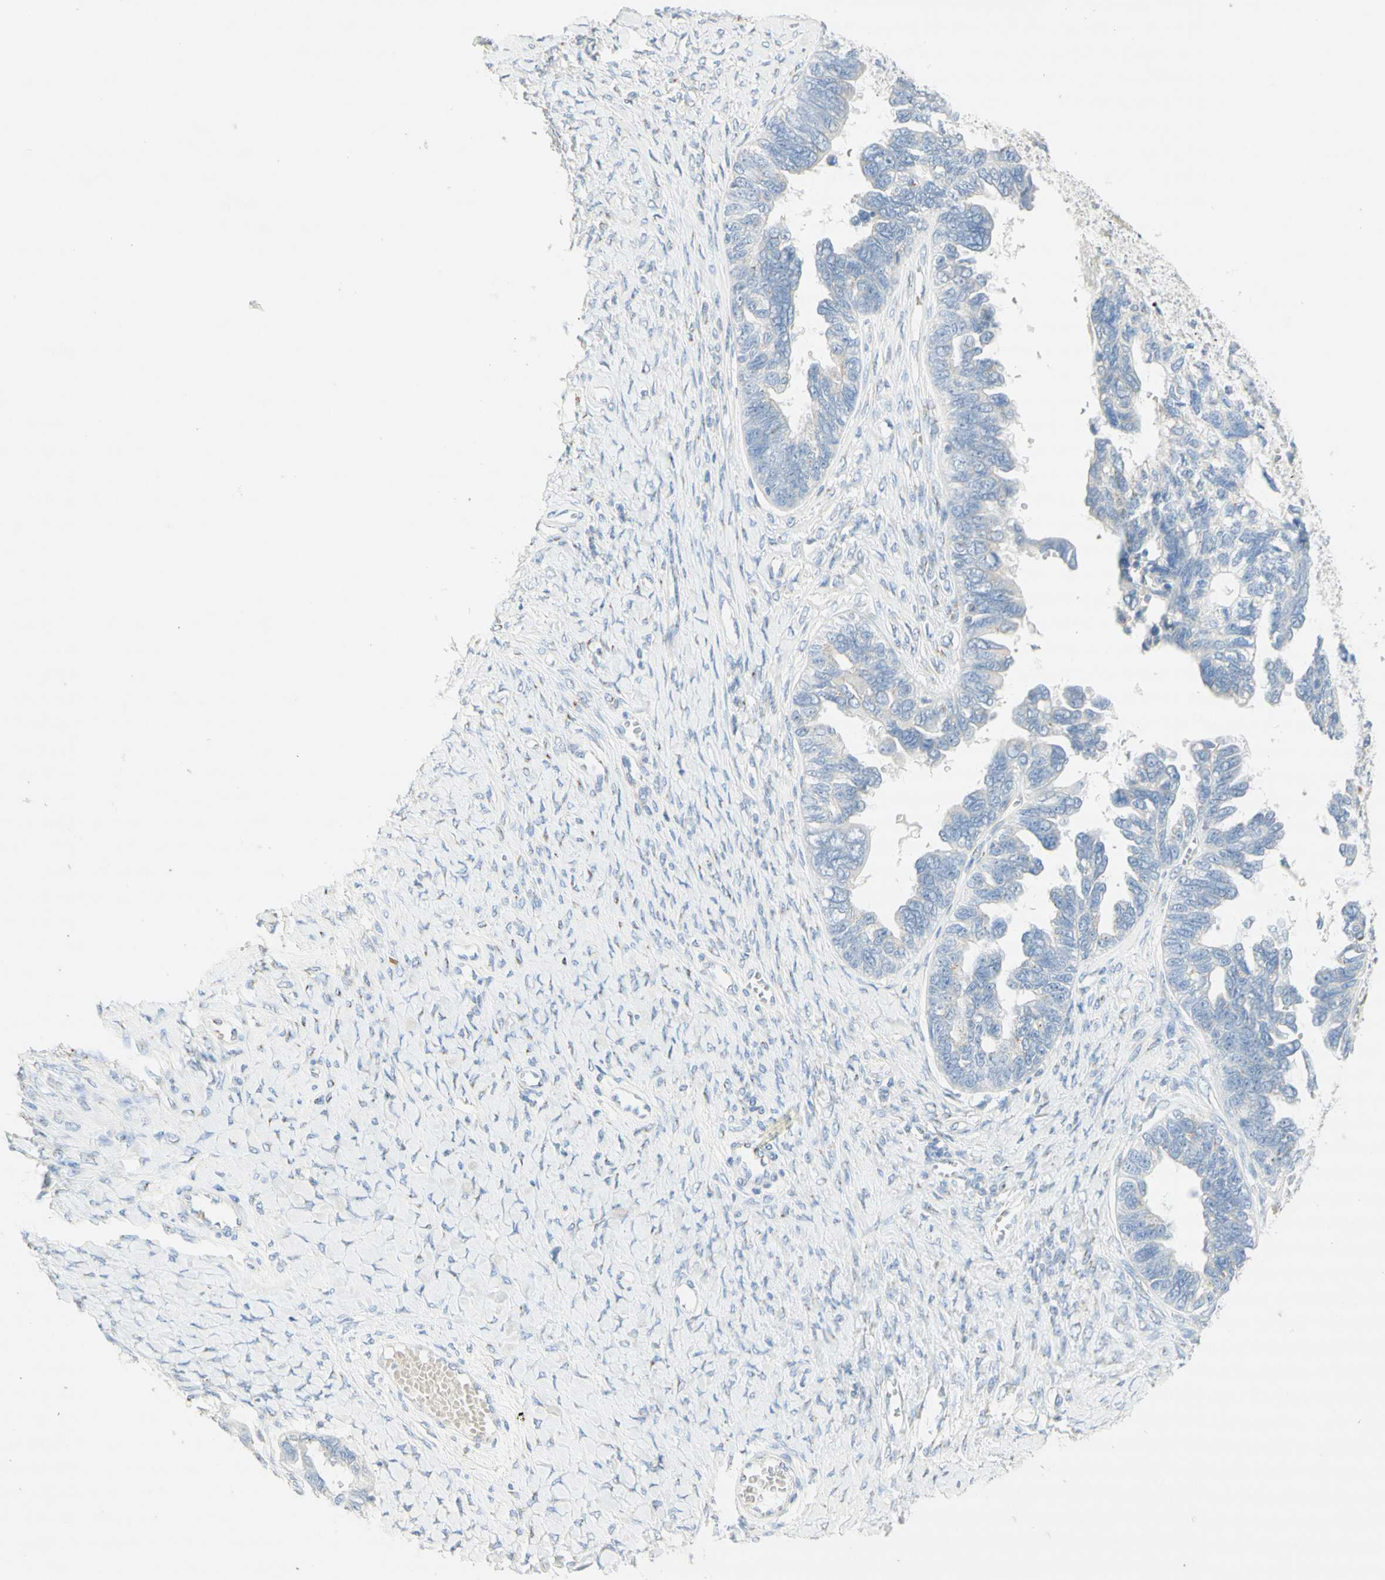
{"staining": {"intensity": "negative", "quantity": "none", "location": "none"}, "tissue": "ovarian cancer", "cell_type": "Tumor cells", "image_type": "cancer", "snomed": [{"axis": "morphology", "description": "Cystadenocarcinoma, serous, NOS"}, {"axis": "topography", "description": "Ovary"}], "caption": "Immunohistochemistry (IHC) image of ovarian cancer (serous cystadenocarcinoma) stained for a protein (brown), which exhibits no expression in tumor cells. (Immunohistochemistry, brightfield microscopy, high magnification).", "gene": "MANEA", "patient": {"sex": "female", "age": 79}}